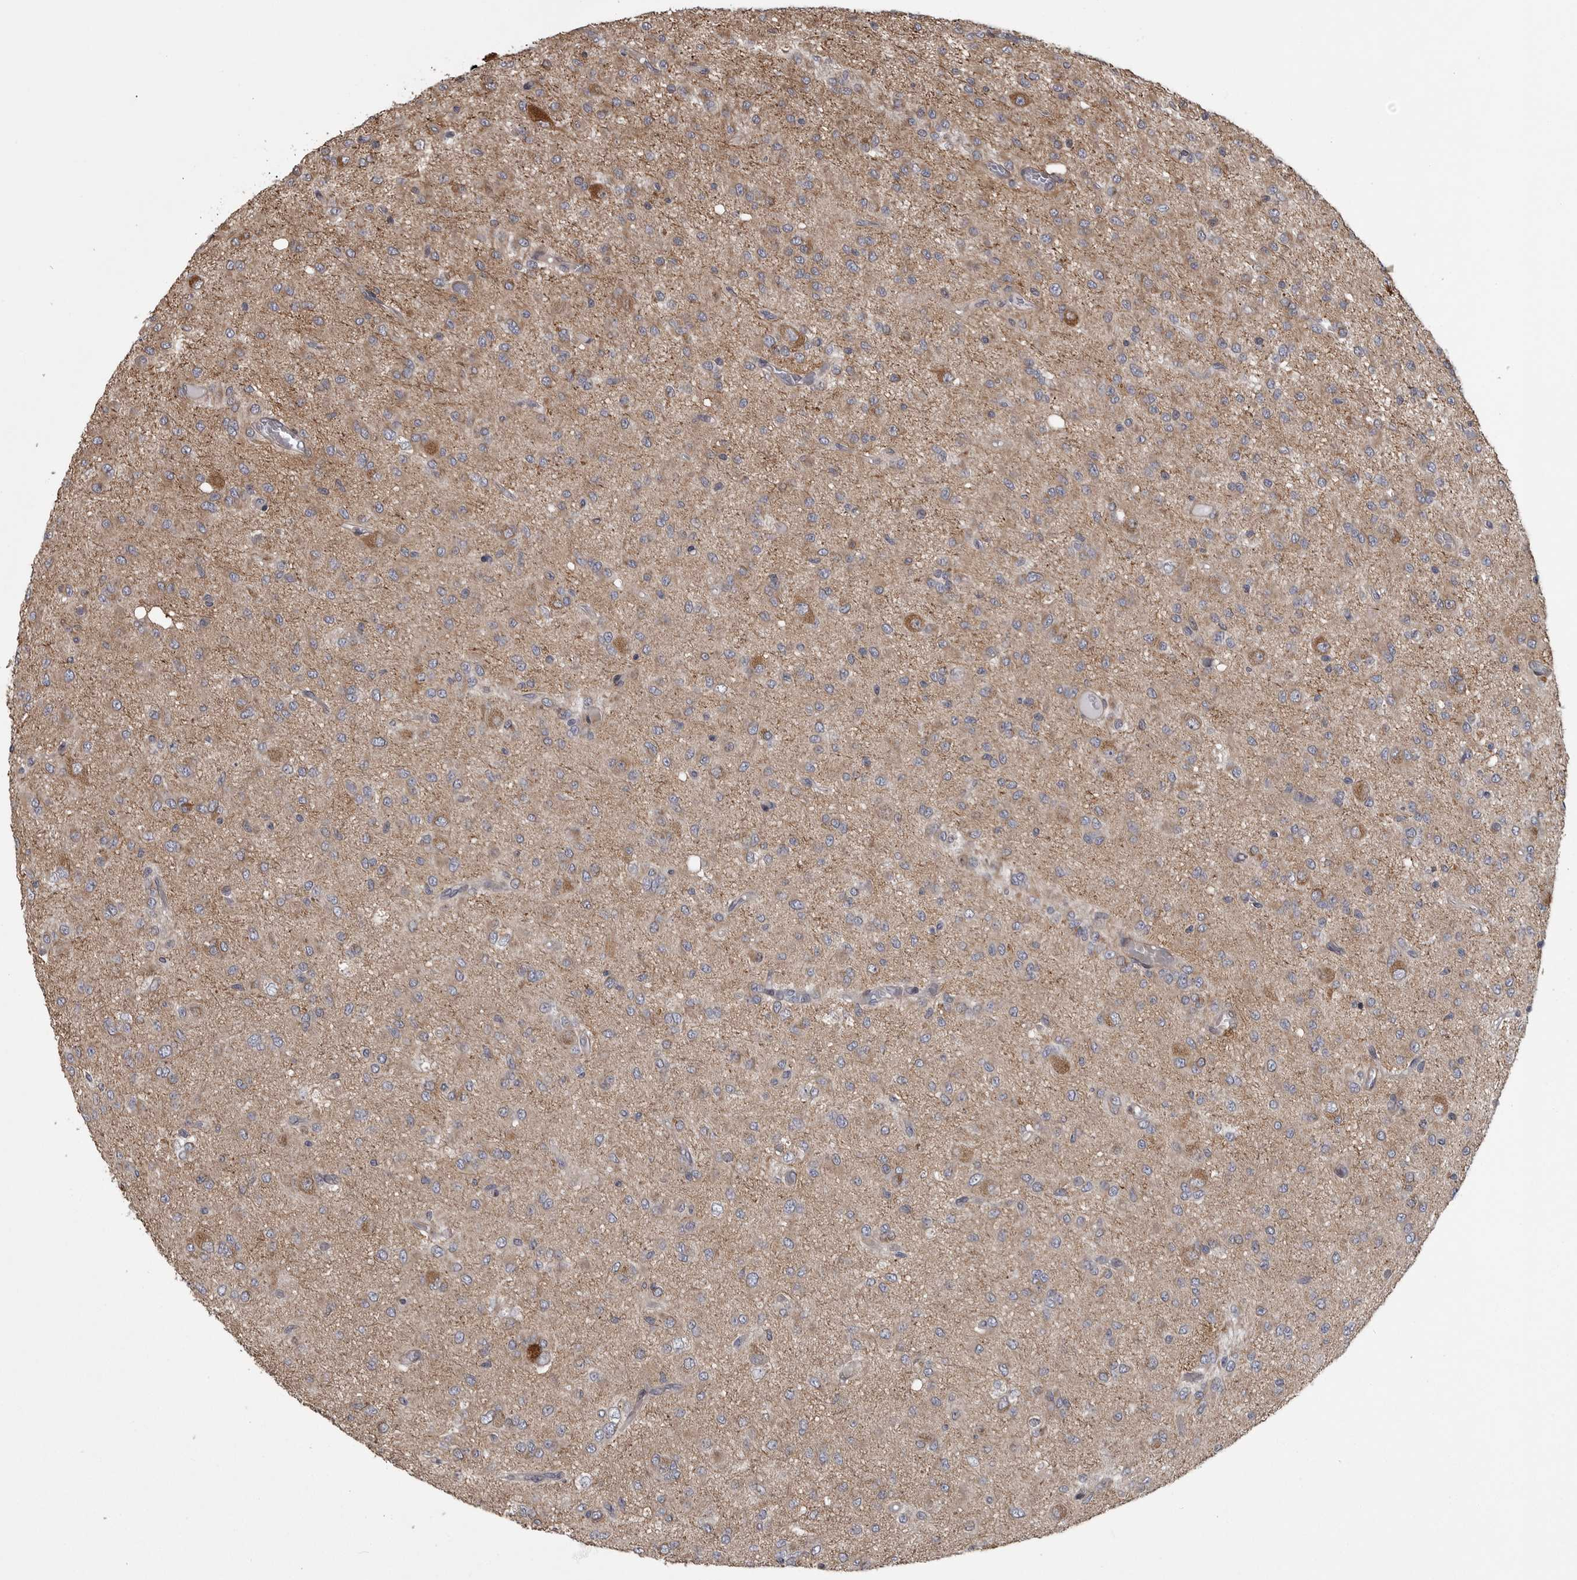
{"staining": {"intensity": "negative", "quantity": "none", "location": "none"}, "tissue": "glioma", "cell_type": "Tumor cells", "image_type": "cancer", "snomed": [{"axis": "morphology", "description": "Glioma, malignant, High grade"}, {"axis": "topography", "description": "Brain"}], "caption": "High magnification brightfield microscopy of high-grade glioma (malignant) stained with DAB (brown) and counterstained with hematoxylin (blue): tumor cells show no significant expression.", "gene": "ZNRF1", "patient": {"sex": "female", "age": 59}}